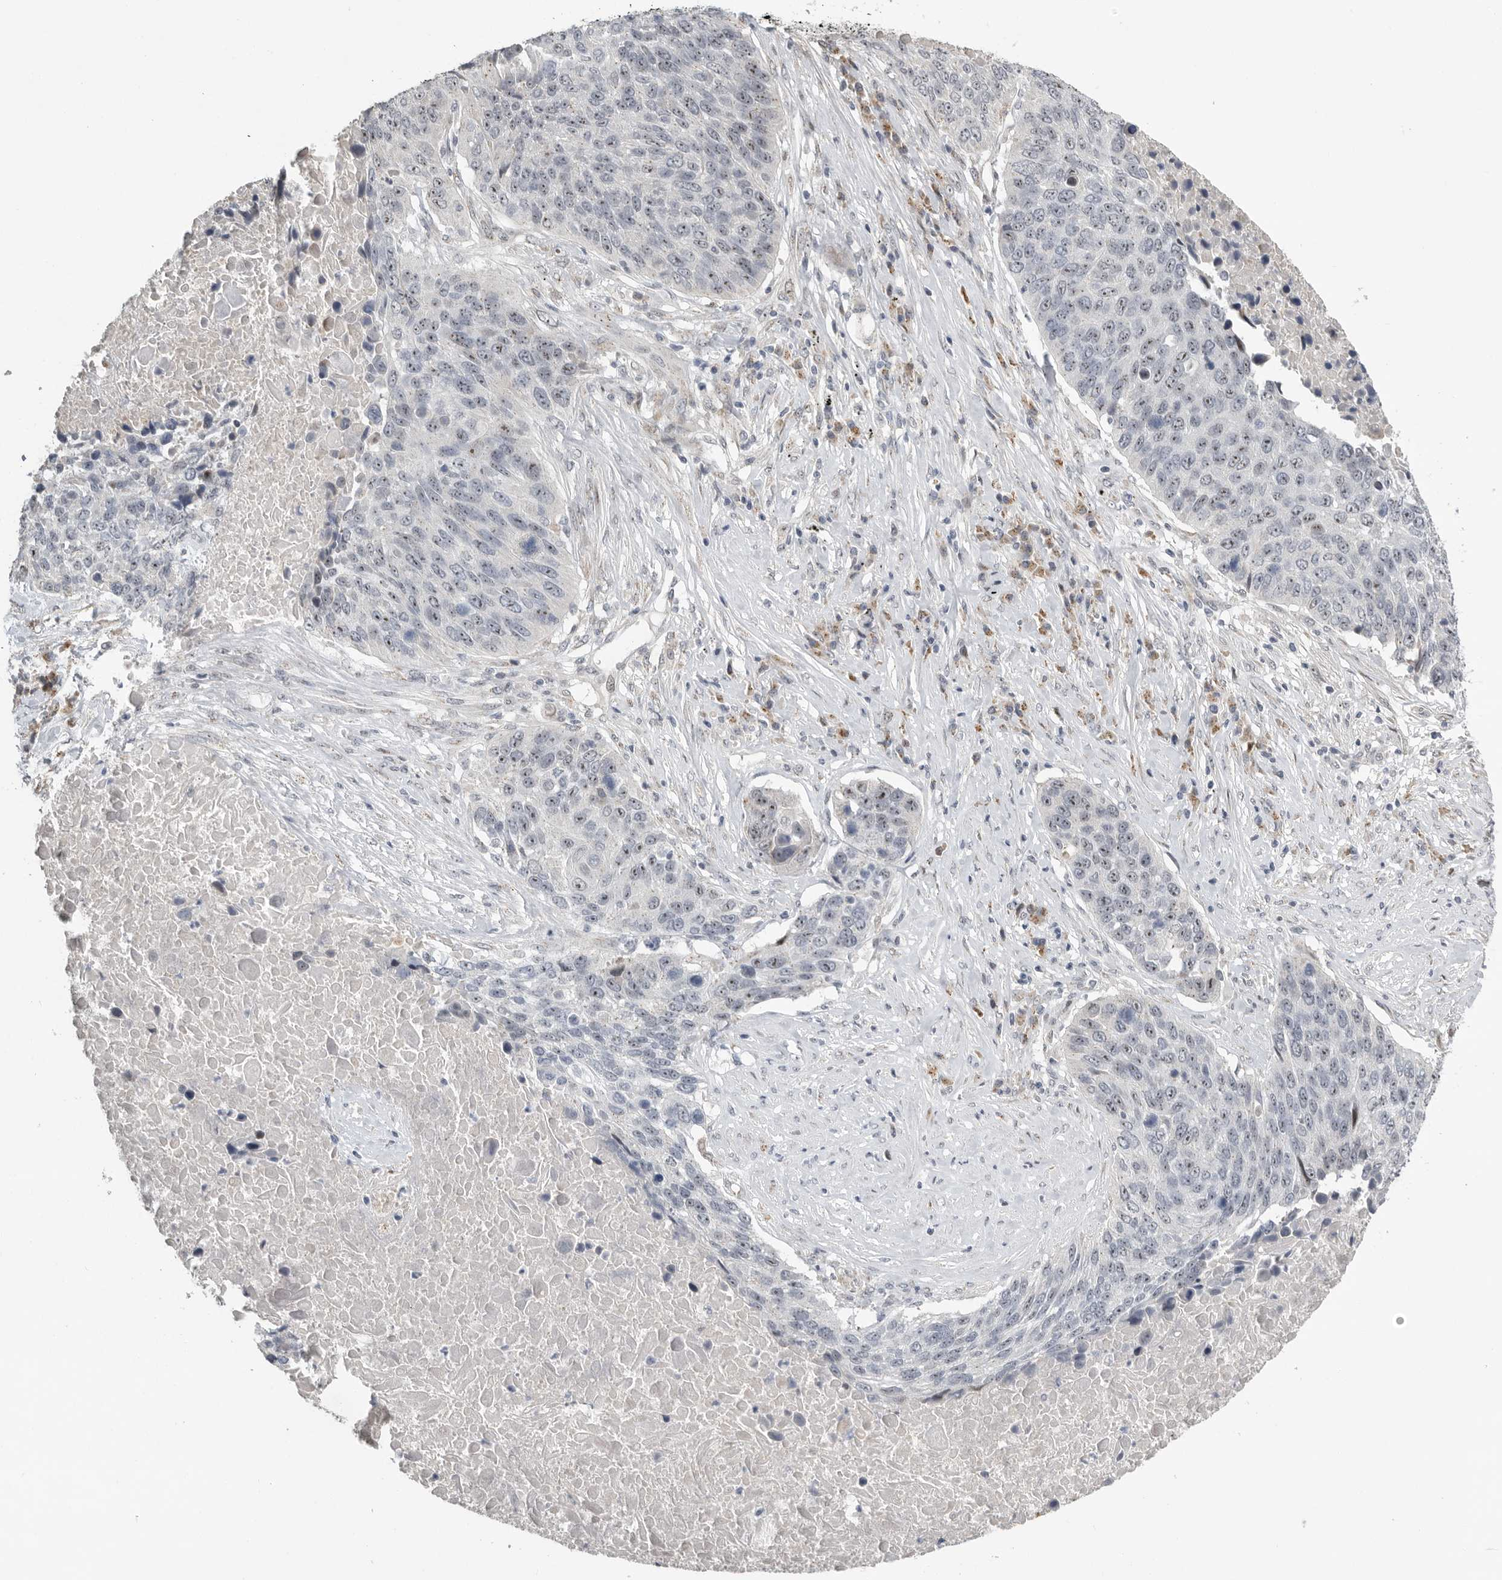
{"staining": {"intensity": "weak", "quantity": ">75%", "location": "nuclear"}, "tissue": "lung cancer", "cell_type": "Tumor cells", "image_type": "cancer", "snomed": [{"axis": "morphology", "description": "Squamous cell carcinoma, NOS"}, {"axis": "topography", "description": "Lung"}], "caption": "Protein staining demonstrates weak nuclear staining in approximately >75% of tumor cells in squamous cell carcinoma (lung).", "gene": "PCMTD1", "patient": {"sex": "male", "age": 66}}